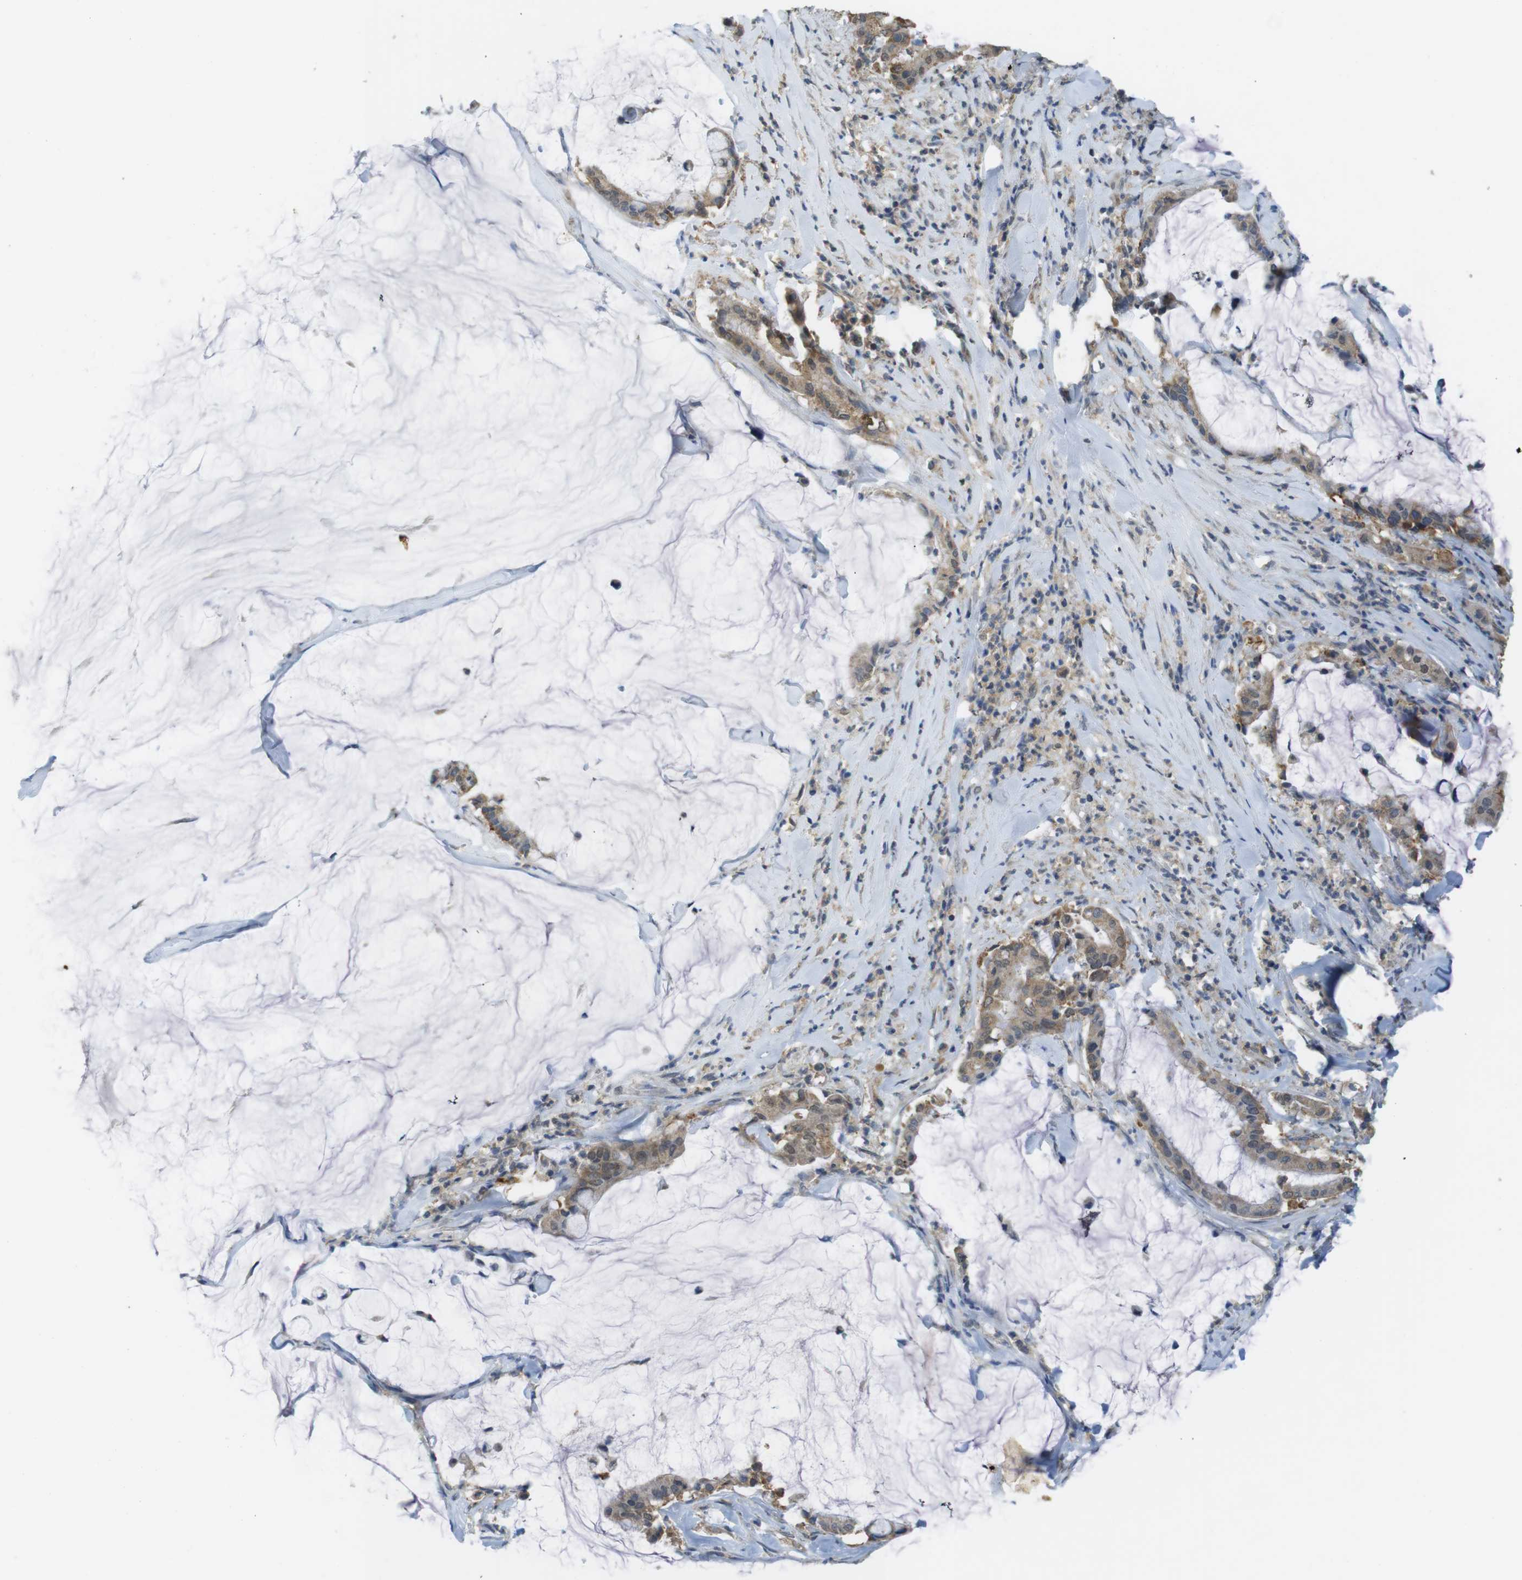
{"staining": {"intensity": "moderate", "quantity": ">75%", "location": "cytoplasmic/membranous"}, "tissue": "pancreatic cancer", "cell_type": "Tumor cells", "image_type": "cancer", "snomed": [{"axis": "morphology", "description": "Adenocarcinoma, NOS"}, {"axis": "topography", "description": "Pancreas"}], "caption": "This is a histology image of immunohistochemistry staining of pancreatic cancer (adenocarcinoma), which shows moderate expression in the cytoplasmic/membranous of tumor cells.", "gene": "BRI3BP", "patient": {"sex": "male", "age": 41}}